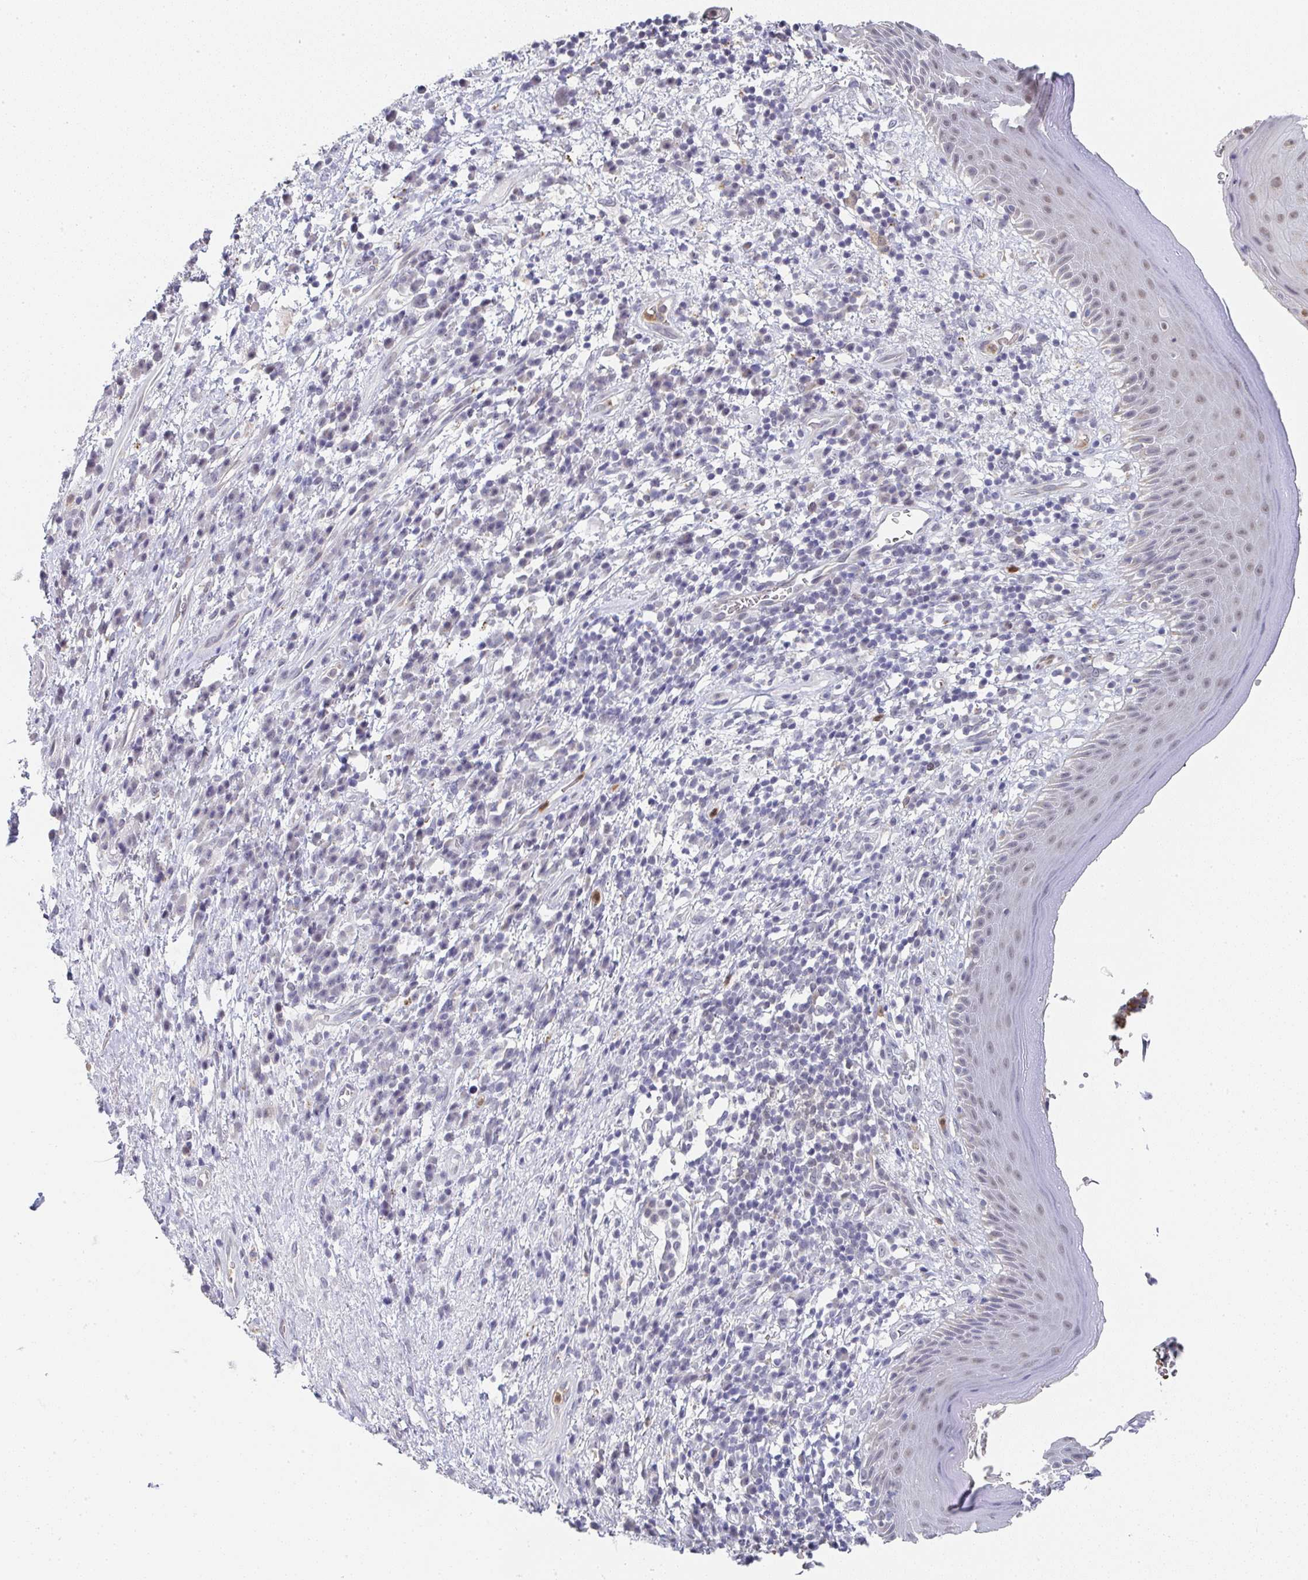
{"staining": {"intensity": "weak", "quantity": "<25%", "location": "nuclear"}, "tissue": "skin", "cell_type": "Epidermal cells", "image_type": "normal", "snomed": [{"axis": "morphology", "description": "Normal tissue, NOS"}, {"axis": "topography", "description": "Anal"}], "caption": "High magnification brightfield microscopy of unremarkable skin stained with DAB (3,3'-diaminobenzidine) (brown) and counterstained with hematoxylin (blue): epidermal cells show no significant expression. (Stains: DAB immunohistochemistry with hematoxylin counter stain, Microscopy: brightfield microscopy at high magnification).", "gene": "NCF1", "patient": {"sex": "male", "age": 78}}